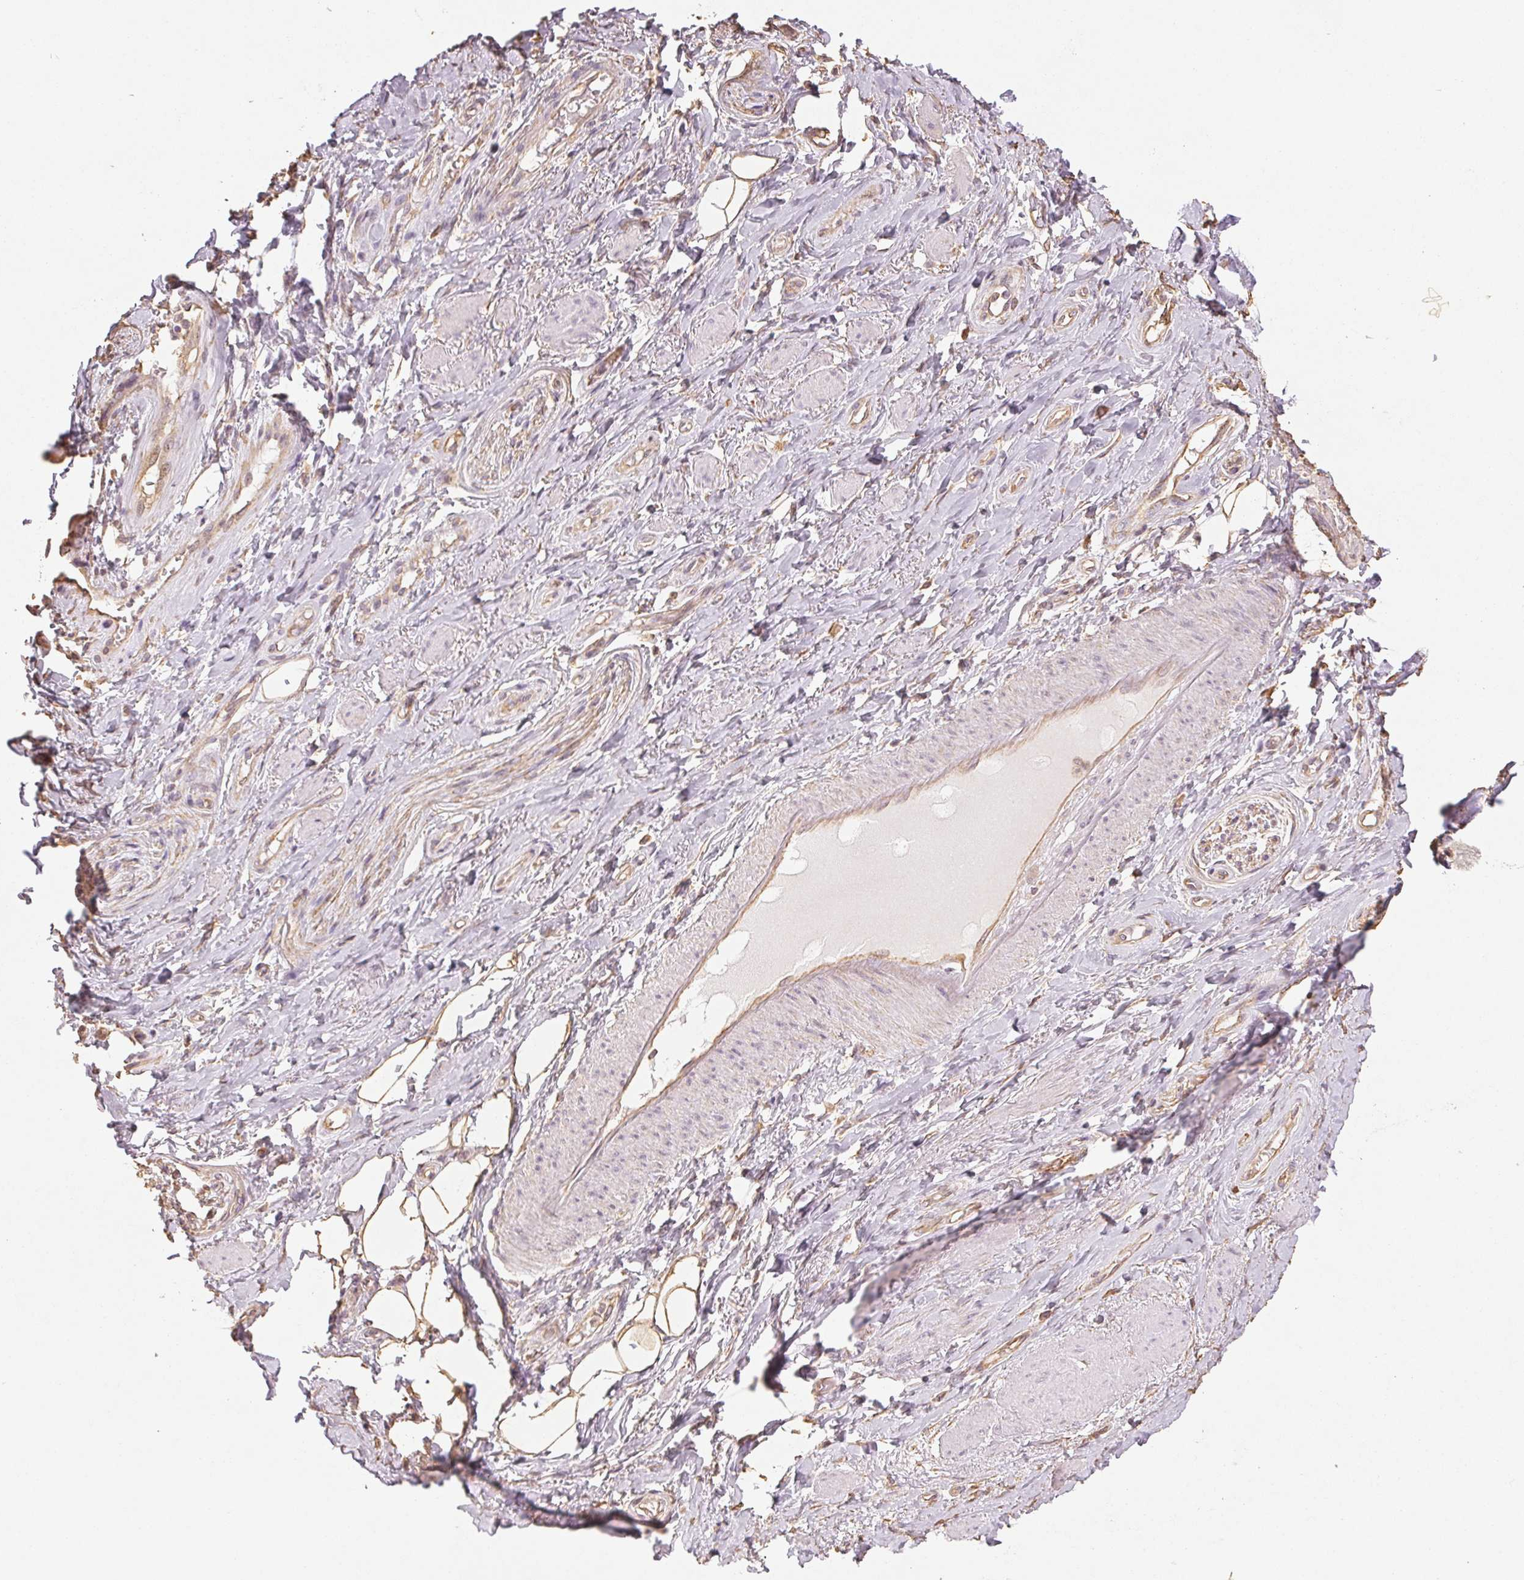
{"staining": {"intensity": "strong", "quantity": ">75%", "location": "cytoplasmic/membranous"}, "tissue": "adipose tissue", "cell_type": "Adipocytes", "image_type": "normal", "snomed": [{"axis": "morphology", "description": "Normal tissue, NOS"}, {"axis": "topography", "description": "Anal"}, {"axis": "topography", "description": "Peripheral nerve tissue"}], "caption": "Adipose tissue was stained to show a protein in brown. There is high levels of strong cytoplasmic/membranous staining in approximately >75% of adipocytes. Nuclei are stained in blue.", "gene": "COL7A1", "patient": {"sex": "male", "age": 53}}